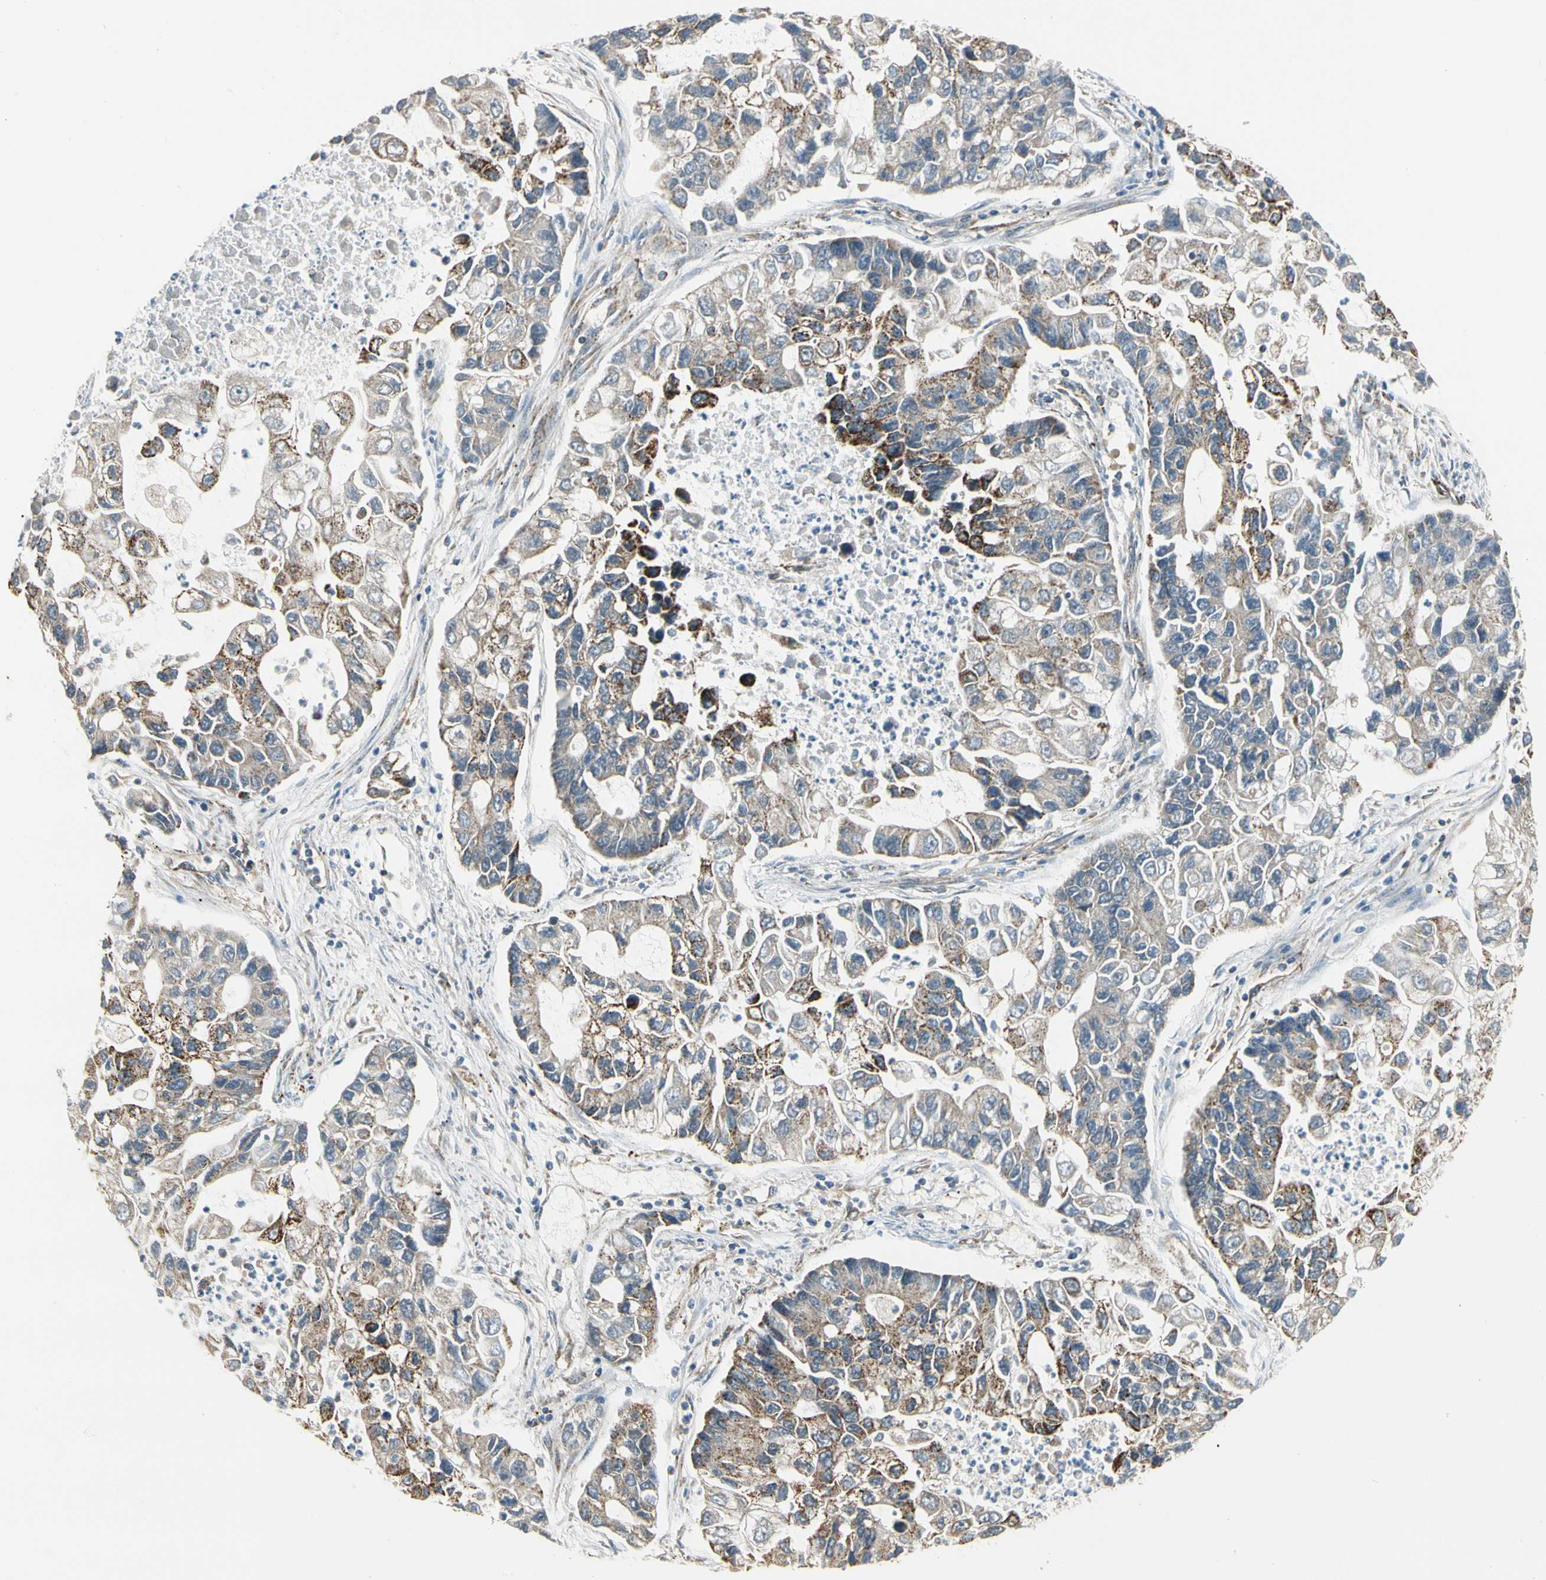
{"staining": {"intensity": "strong", "quantity": "<25%", "location": "cytoplasmic/membranous"}, "tissue": "lung cancer", "cell_type": "Tumor cells", "image_type": "cancer", "snomed": [{"axis": "morphology", "description": "Adenocarcinoma, NOS"}, {"axis": "topography", "description": "Lung"}], "caption": "Approximately <25% of tumor cells in lung cancer reveal strong cytoplasmic/membranous protein positivity as visualized by brown immunohistochemical staining.", "gene": "EPHB3", "patient": {"sex": "female", "age": 51}}